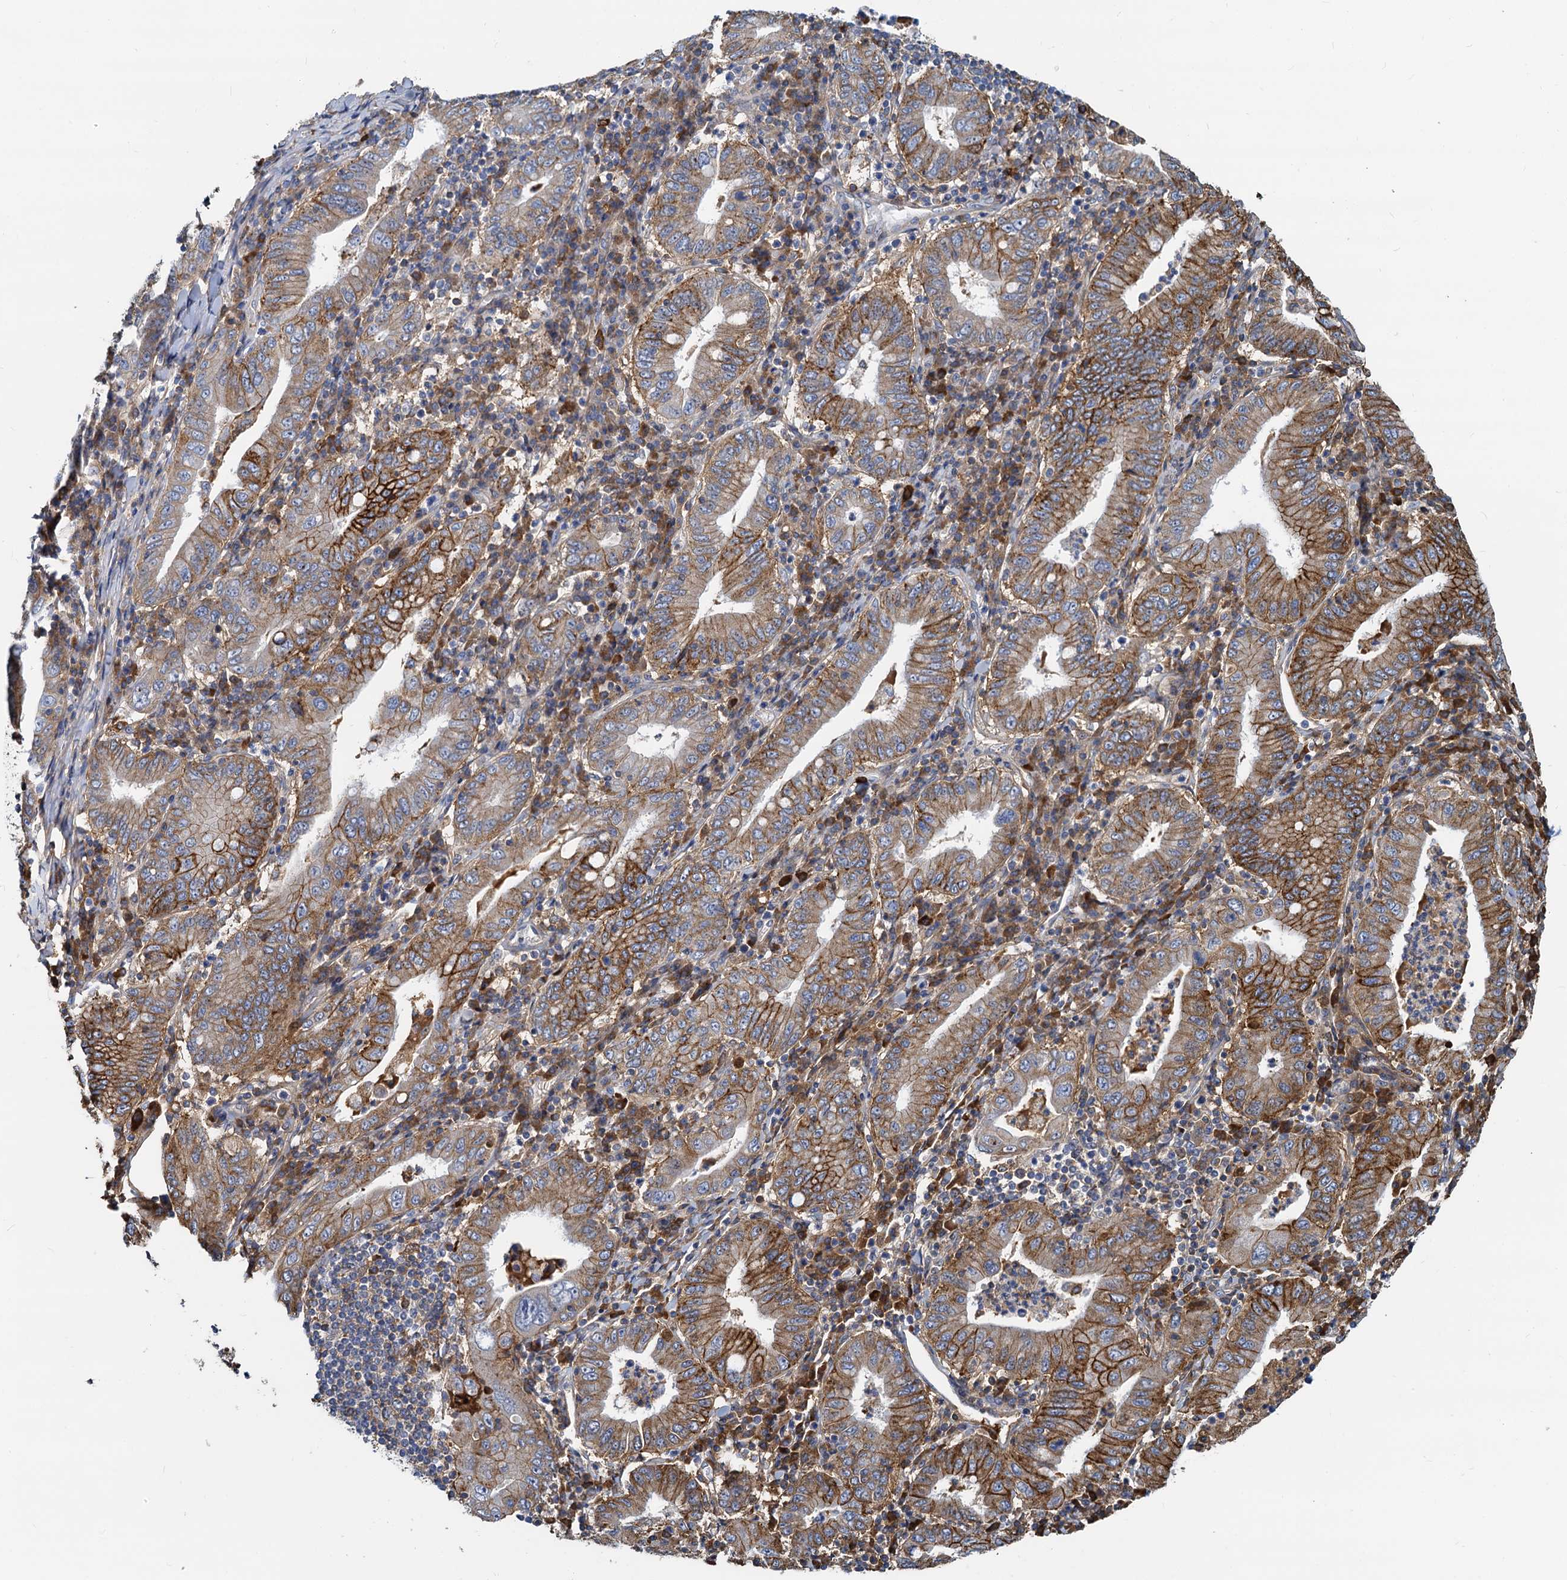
{"staining": {"intensity": "moderate", "quantity": ">75%", "location": "cytoplasmic/membranous"}, "tissue": "stomach cancer", "cell_type": "Tumor cells", "image_type": "cancer", "snomed": [{"axis": "morphology", "description": "Normal tissue, NOS"}, {"axis": "morphology", "description": "Adenocarcinoma, NOS"}, {"axis": "topography", "description": "Esophagus"}, {"axis": "topography", "description": "Stomach, upper"}, {"axis": "topography", "description": "Peripheral nerve tissue"}], "caption": "An image showing moderate cytoplasmic/membranous expression in approximately >75% of tumor cells in adenocarcinoma (stomach), as visualized by brown immunohistochemical staining.", "gene": "LNX2", "patient": {"sex": "male", "age": 62}}